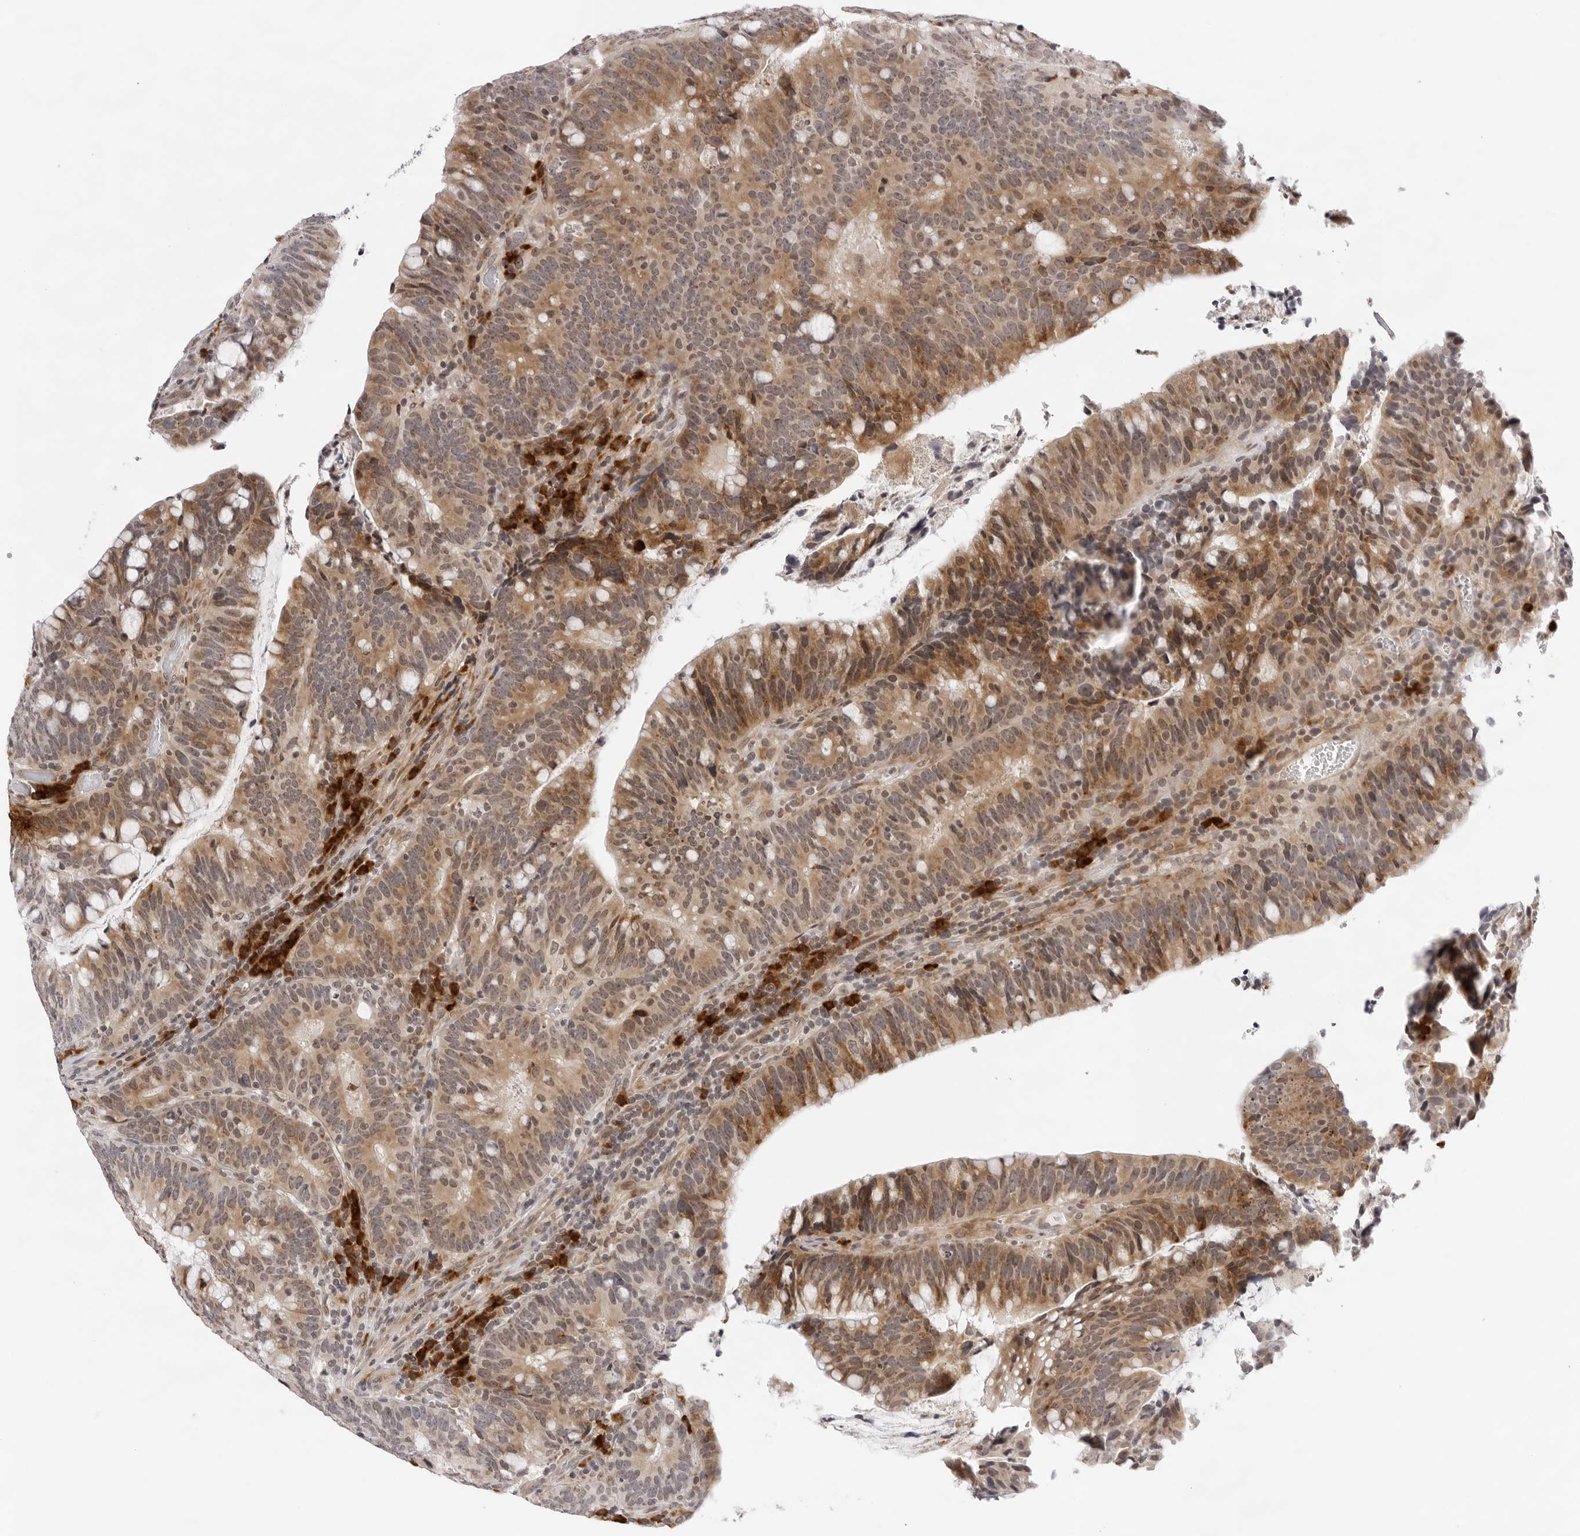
{"staining": {"intensity": "moderate", "quantity": ">75%", "location": "cytoplasmic/membranous"}, "tissue": "colorectal cancer", "cell_type": "Tumor cells", "image_type": "cancer", "snomed": [{"axis": "morphology", "description": "Adenocarcinoma, NOS"}, {"axis": "topography", "description": "Colon"}], "caption": "This micrograph shows immunohistochemistry staining of colorectal cancer (adenocarcinoma), with medium moderate cytoplasmic/membranous staining in approximately >75% of tumor cells.", "gene": "IL17RA", "patient": {"sex": "female", "age": 66}}